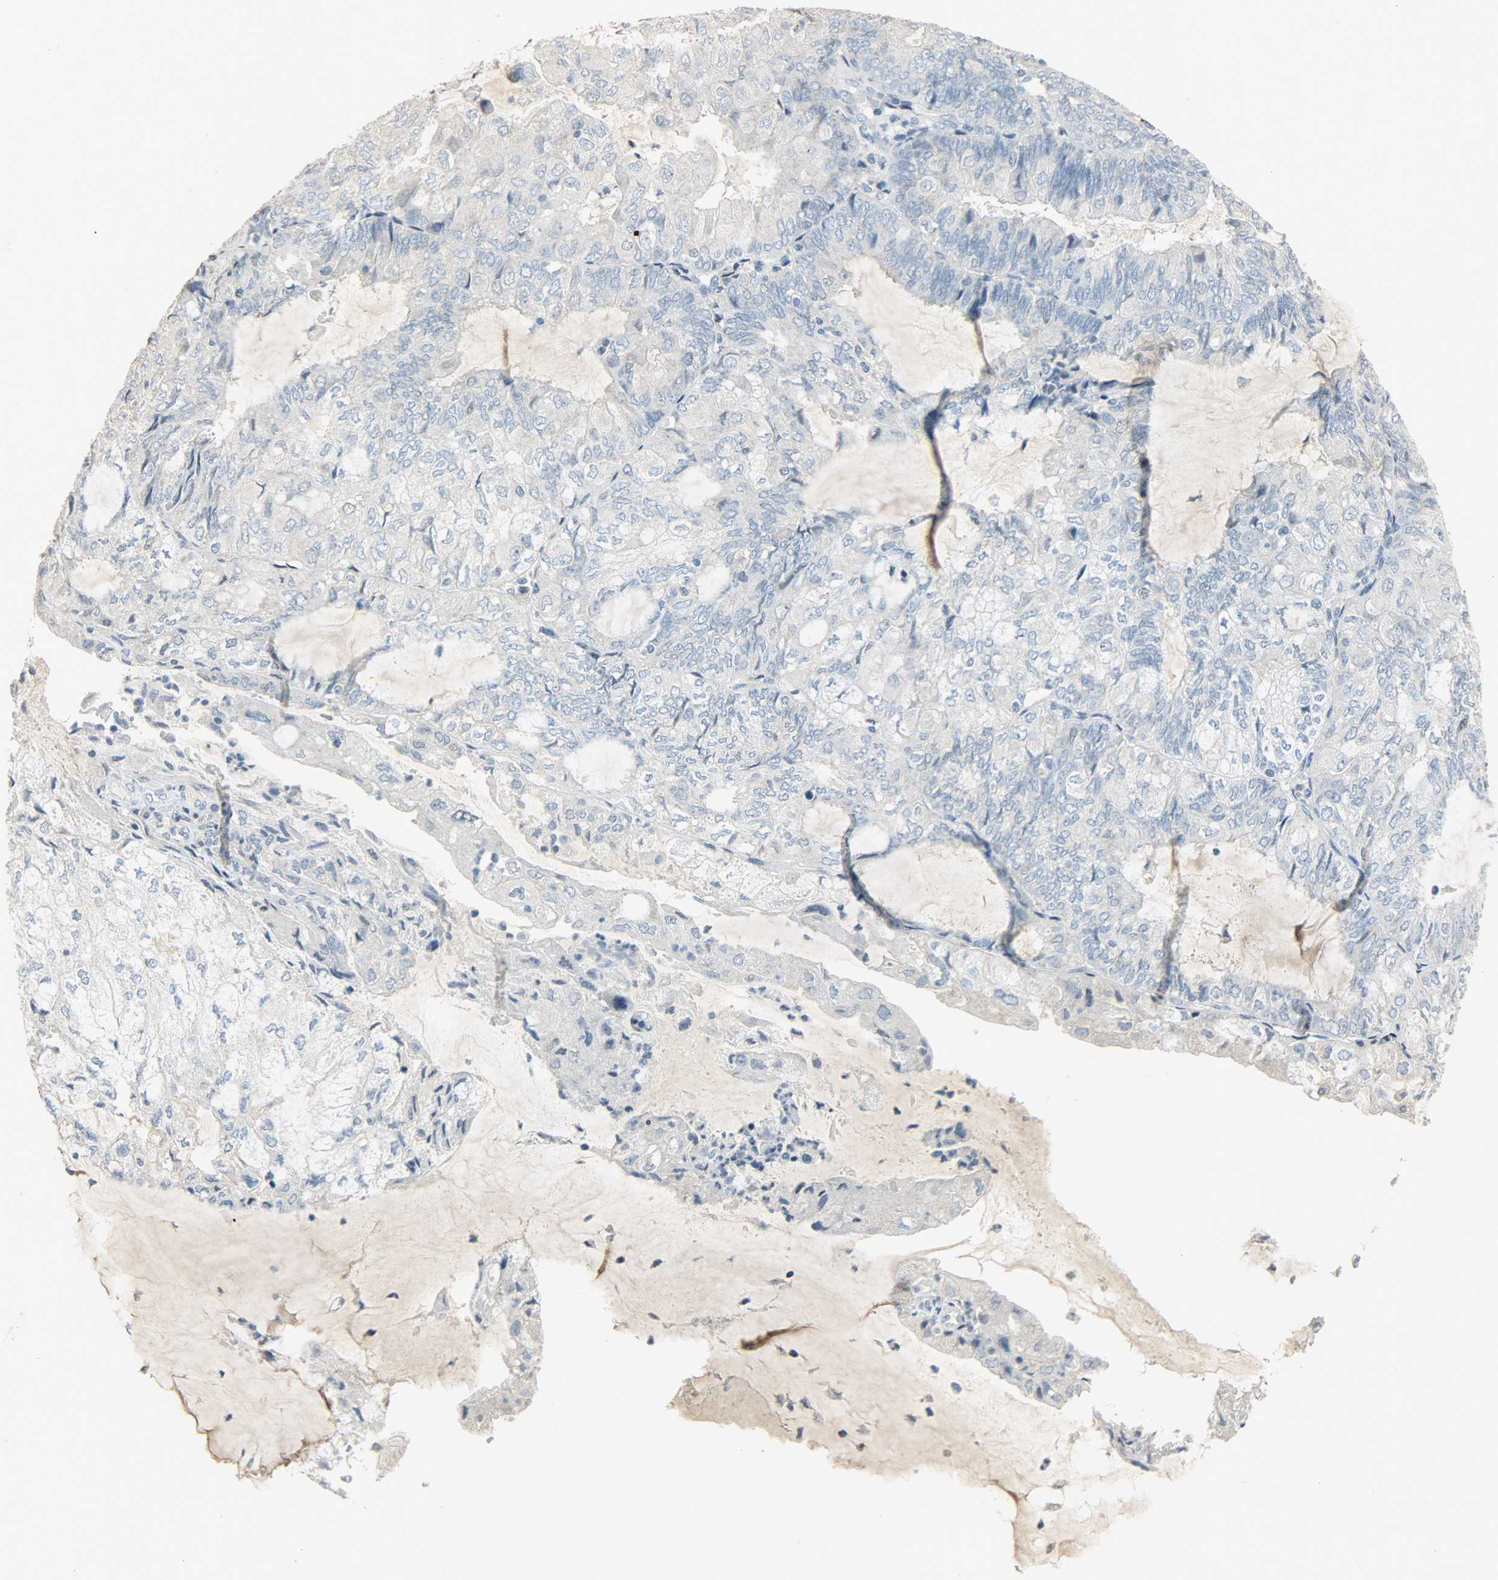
{"staining": {"intensity": "negative", "quantity": "none", "location": "none"}, "tissue": "endometrial cancer", "cell_type": "Tumor cells", "image_type": "cancer", "snomed": [{"axis": "morphology", "description": "Adenocarcinoma, NOS"}, {"axis": "topography", "description": "Endometrium"}], "caption": "Micrograph shows no significant protein positivity in tumor cells of adenocarcinoma (endometrial).", "gene": "DNAJB6", "patient": {"sex": "female", "age": 81}}